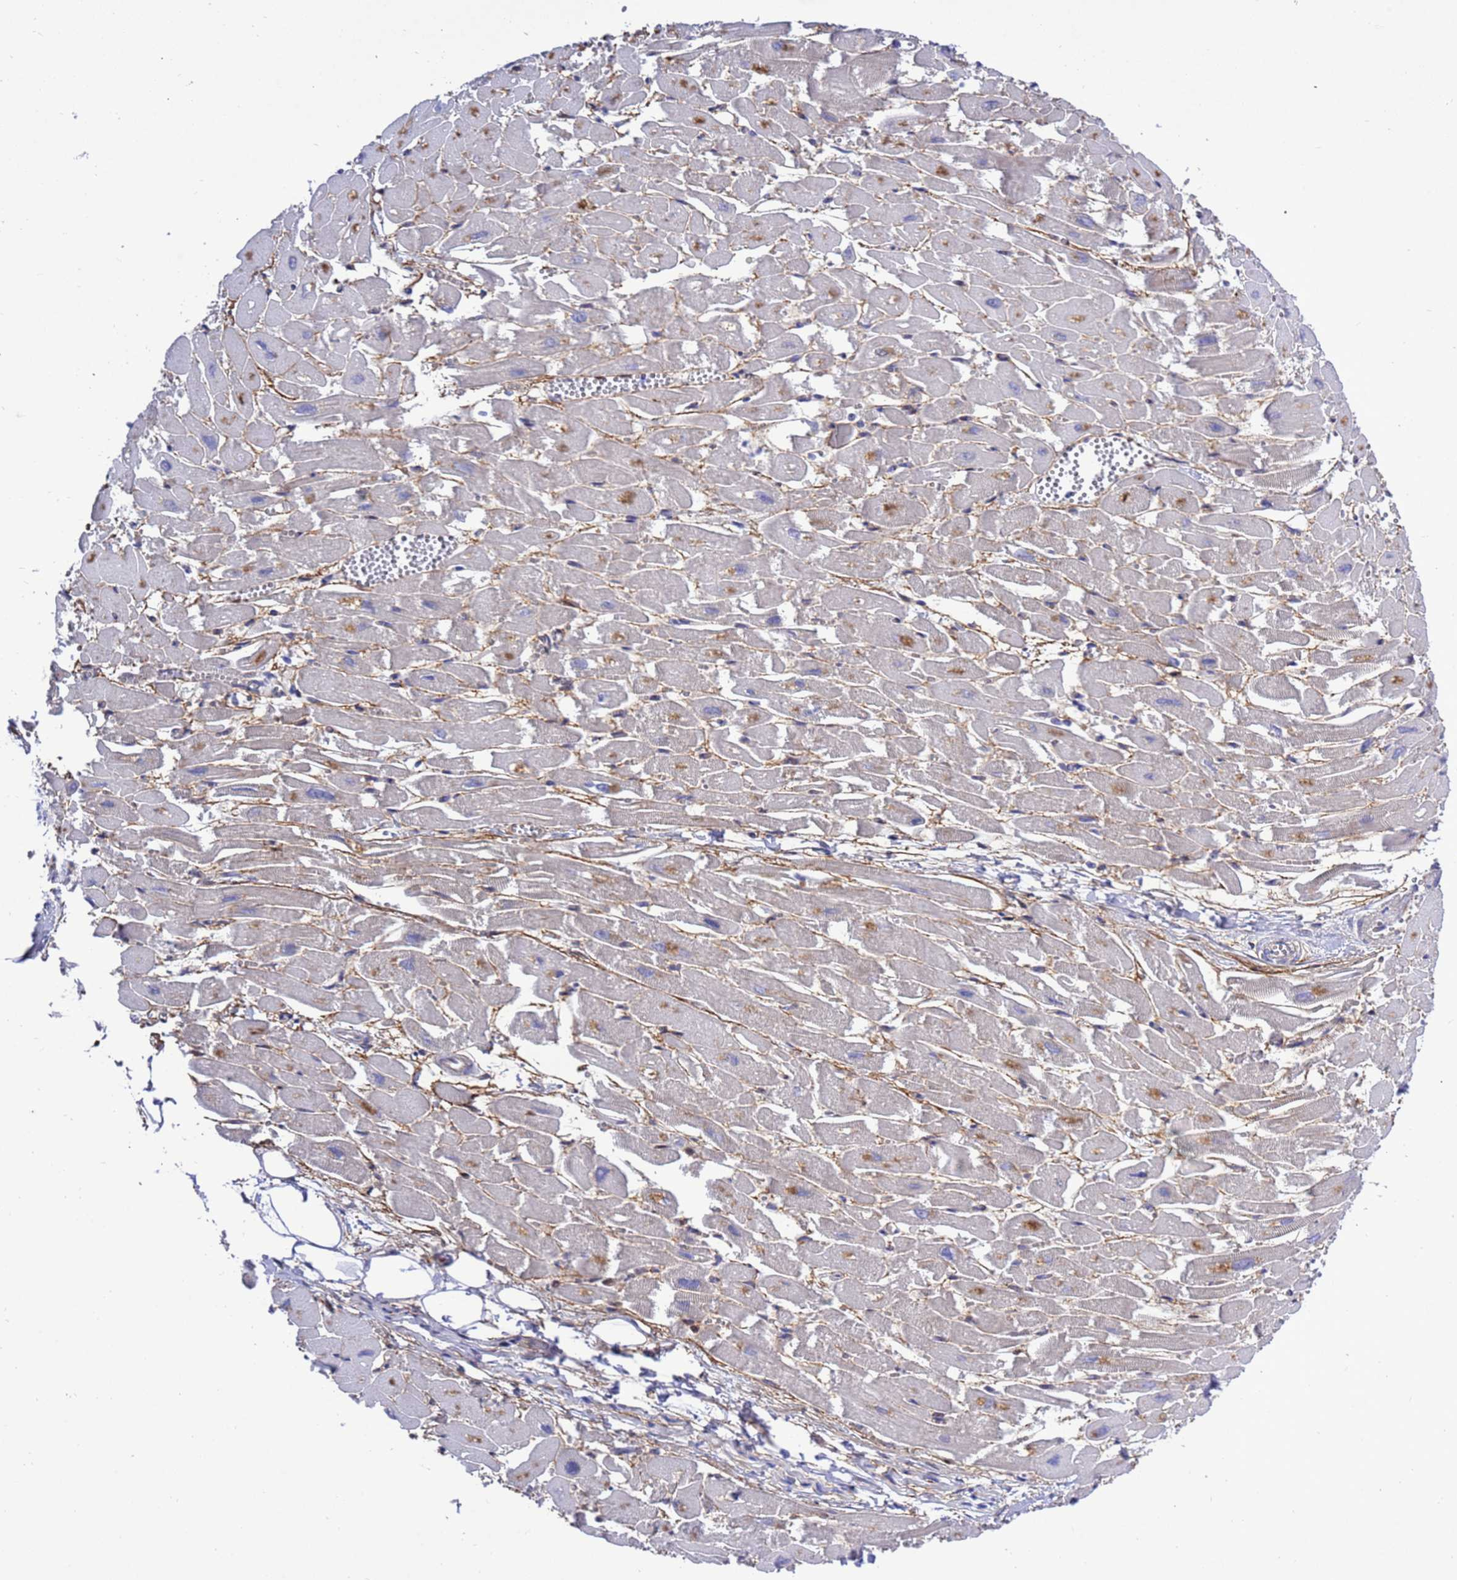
{"staining": {"intensity": "negative", "quantity": "none", "location": "none"}, "tissue": "heart muscle", "cell_type": "Cardiomyocytes", "image_type": "normal", "snomed": [{"axis": "morphology", "description": "Normal tissue, NOS"}, {"axis": "topography", "description": "Heart"}], "caption": "Cardiomyocytes are negative for protein expression in unremarkable human heart muscle. (Immunohistochemistry, brightfield microscopy, high magnification).", "gene": "FOXRED1", "patient": {"sex": "male", "age": 54}}